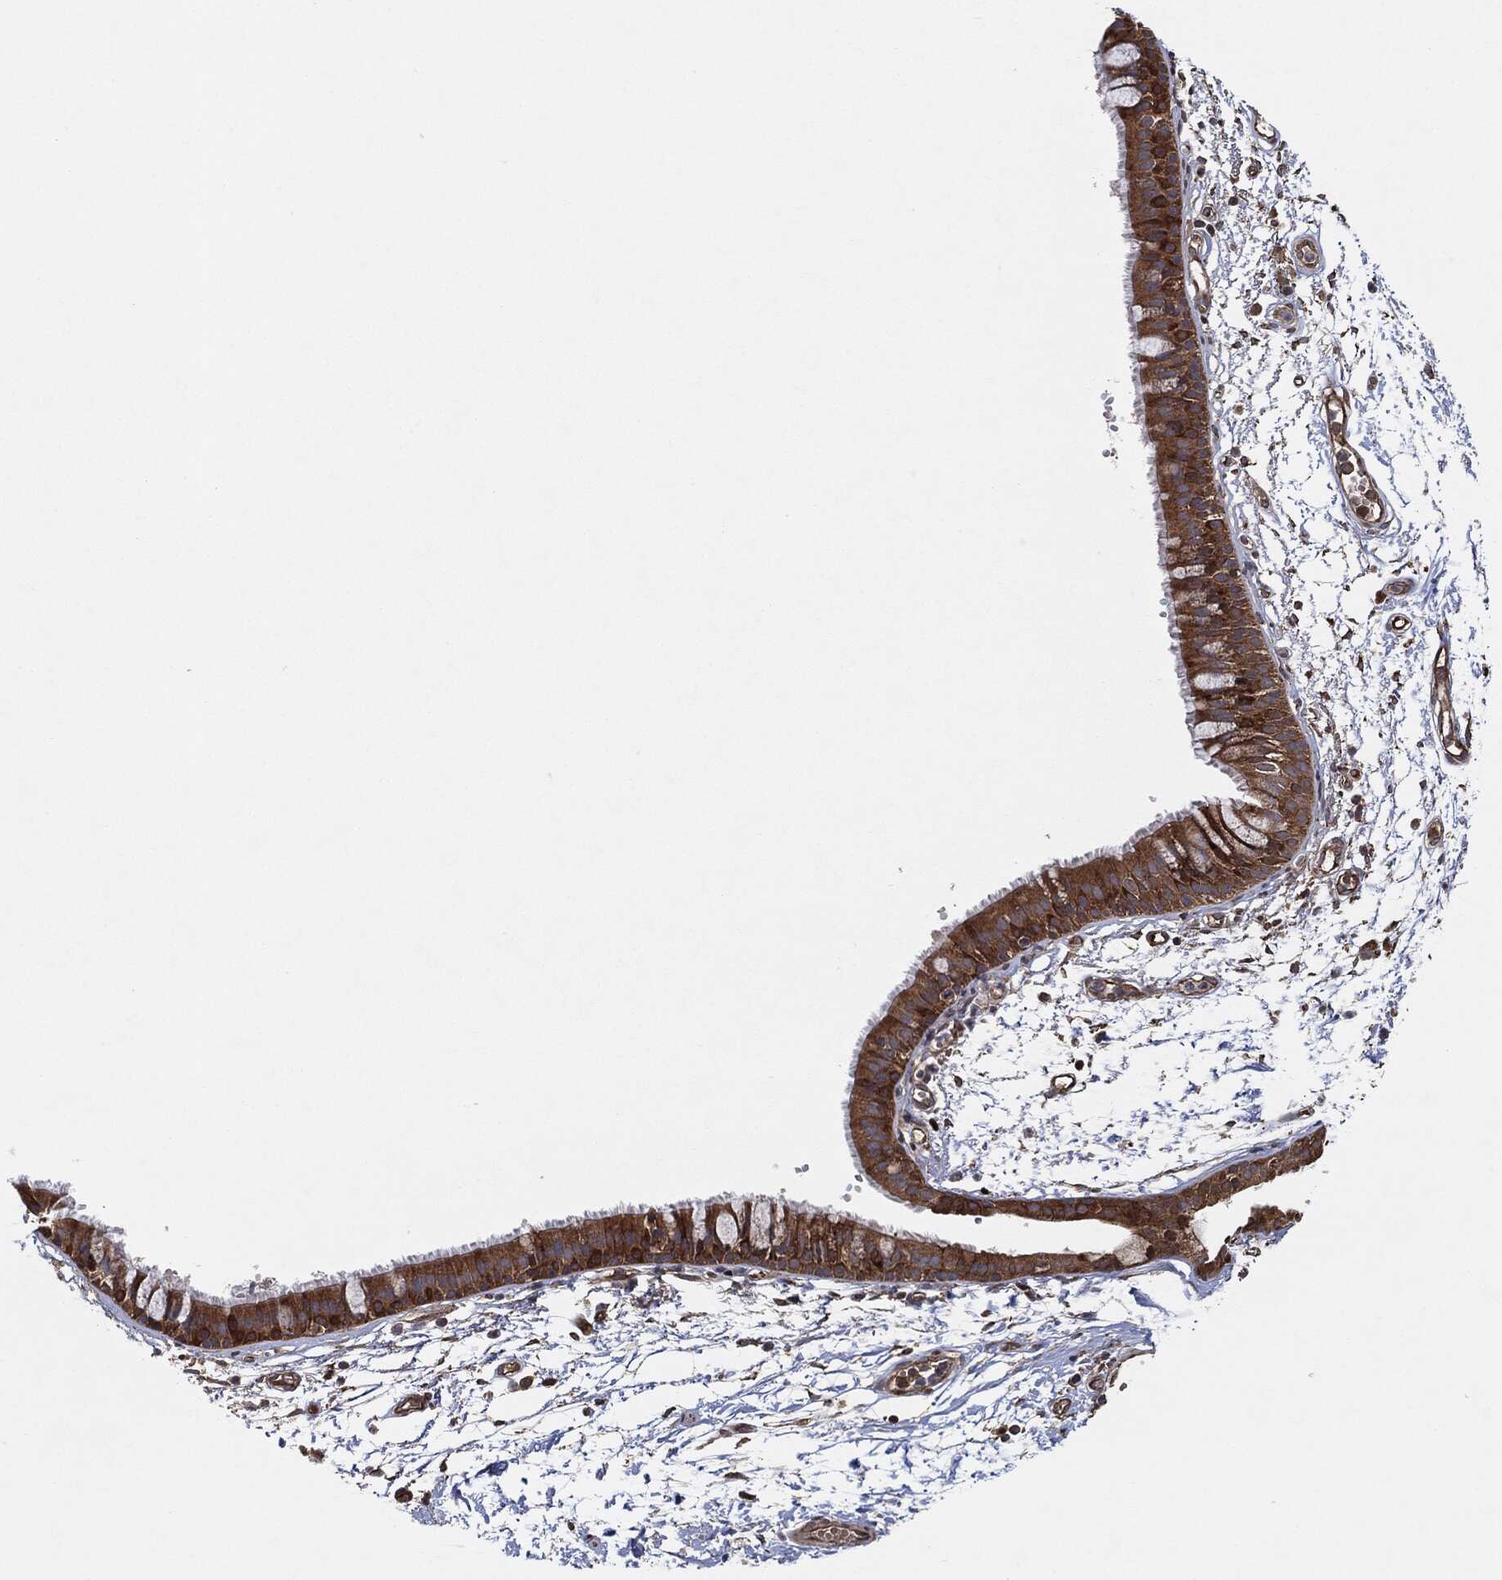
{"staining": {"intensity": "strong", "quantity": ">75%", "location": "cytoplasmic/membranous"}, "tissue": "bronchus", "cell_type": "Respiratory epithelial cells", "image_type": "normal", "snomed": [{"axis": "morphology", "description": "Normal tissue, NOS"}, {"axis": "topography", "description": "Cartilage tissue"}, {"axis": "topography", "description": "Bronchus"}], "caption": "An IHC photomicrograph of unremarkable tissue is shown. Protein staining in brown highlights strong cytoplasmic/membranous positivity in bronchus within respiratory epithelial cells. The protein of interest is shown in brown color, while the nuclei are stained blue.", "gene": "BCAR1", "patient": {"sex": "male", "age": 66}}